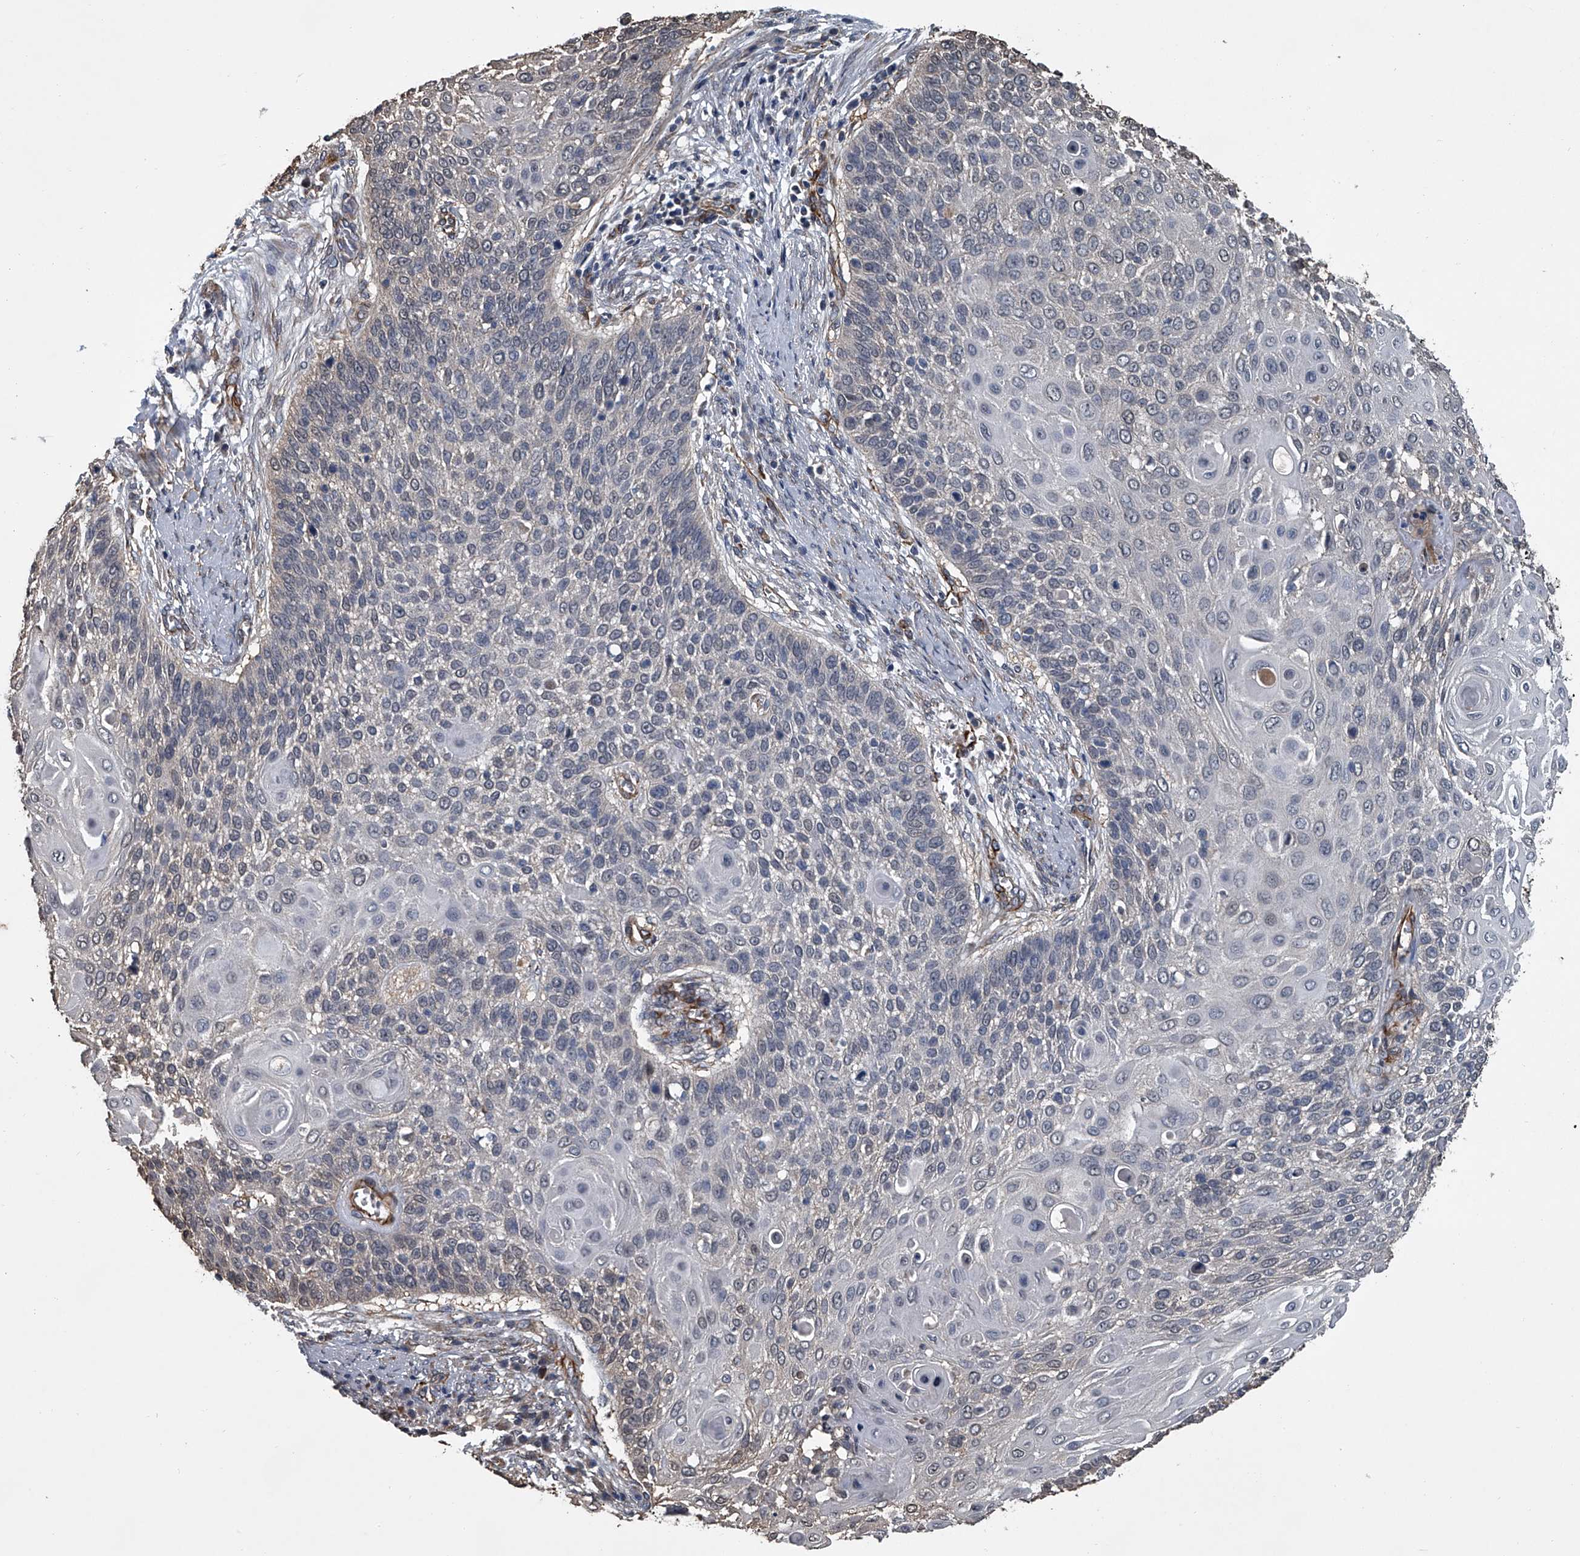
{"staining": {"intensity": "negative", "quantity": "none", "location": "none"}, "tissue": "cervical cancer", "cell_type": "Tumor cells", "image_type": "cancer", "snomed": [{"axis": "morphology", "description": "Squamous cell carcinoma, NOS"}, {"axis": "topography", "description": "Cervix"}], "caption": "Human cervical squamous cell carcinoma stained for a protein using immunohistochemistry (IHC) displays no expression in tumor cells.", "gene": "LDLRAD2", "patient": {"sex": "female", "age": 39}}